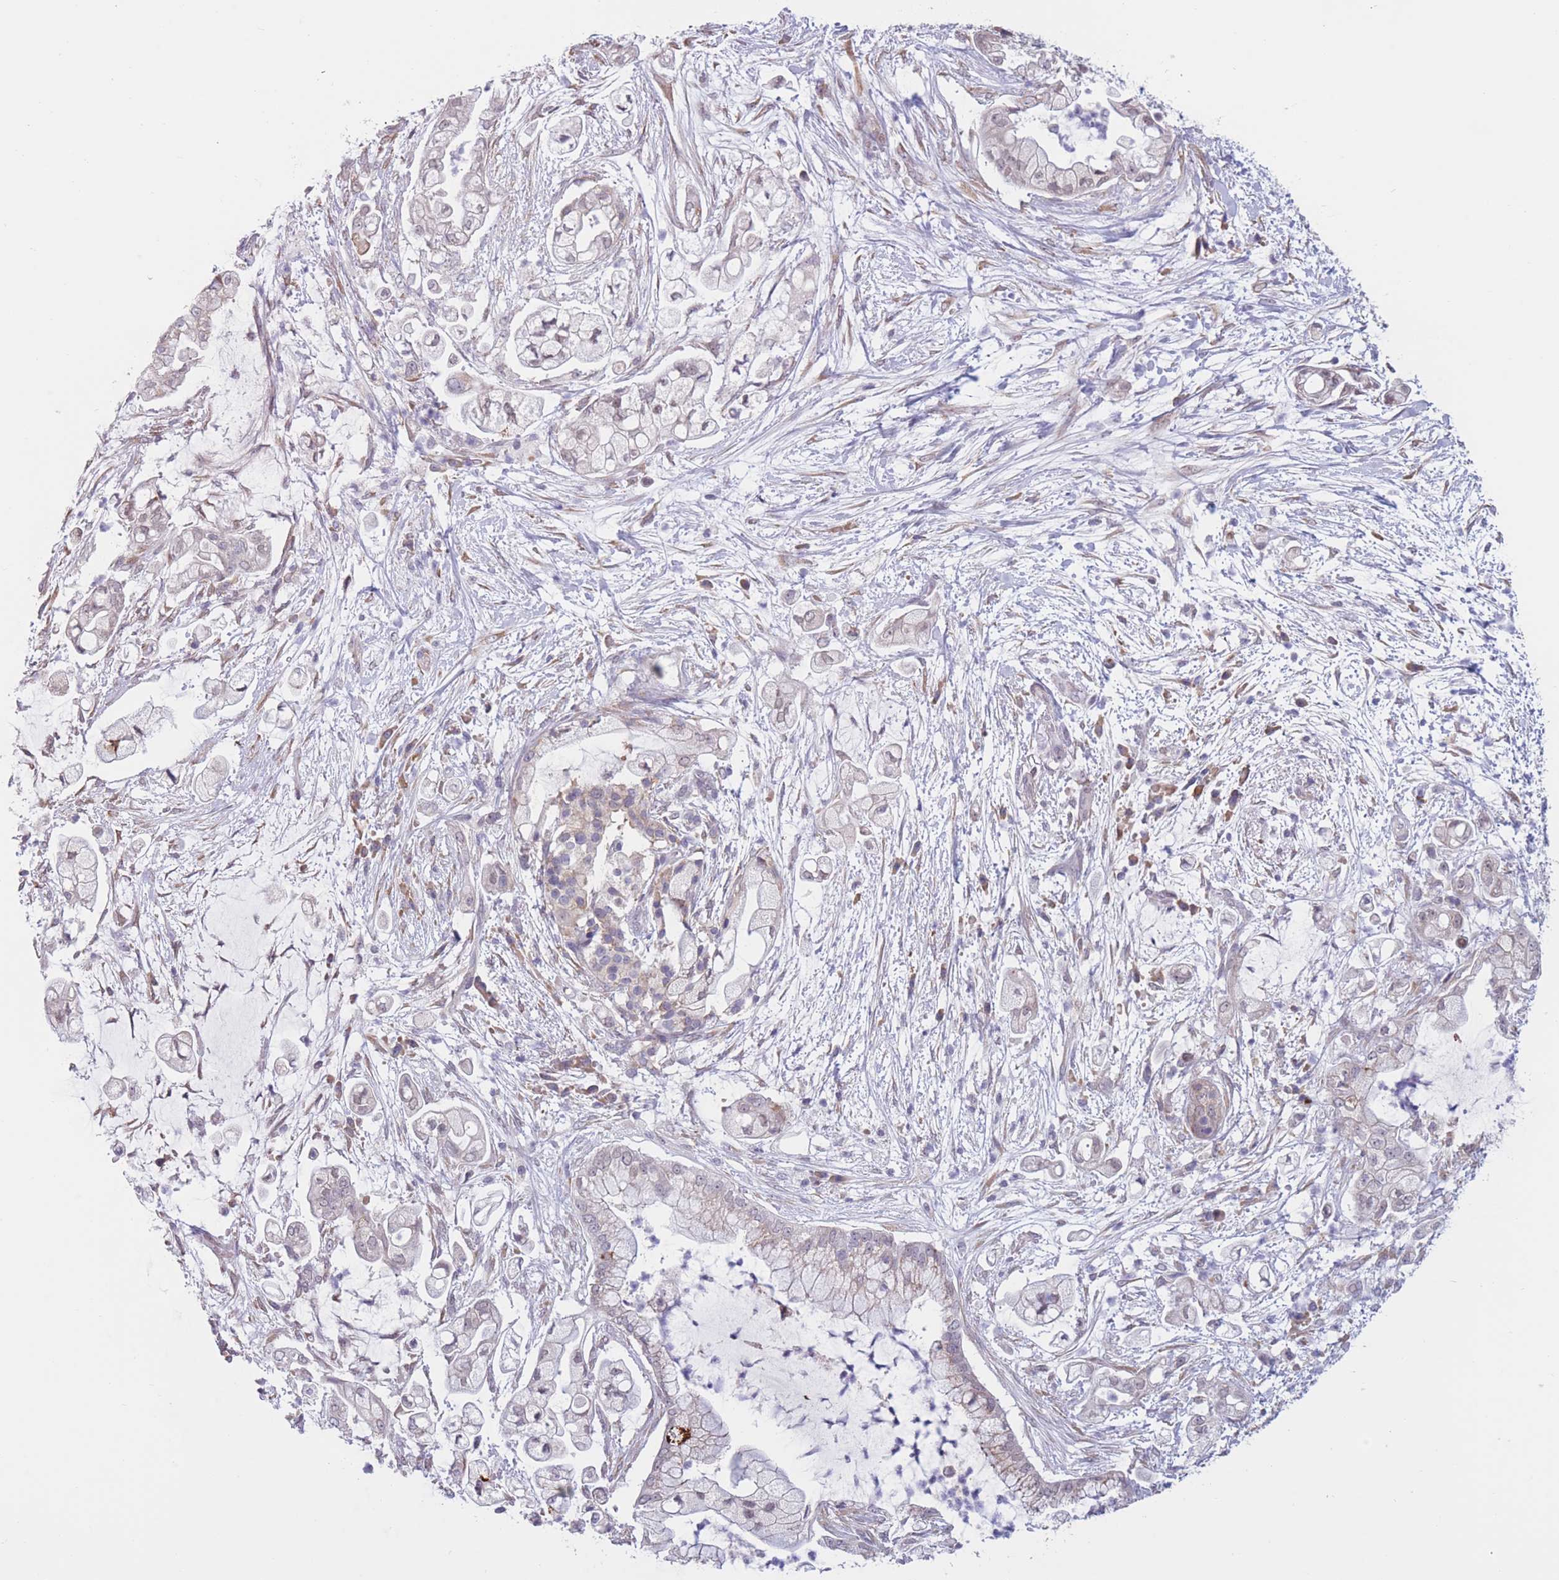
{"staining": {"intensity": "negative", "quantity": "none", "location": "none"}, "tissue": "pancreatic cancer", "cell_type": "Tumor cells", "image_type": "cancer", "snomed": [{"axis": "morphology", "description": "Adenocarcinoma, NOS"}, {"axis": "topography", "description": "Pancreas"}], "caption": "Immunohistochemical staining of adenocarcinoma (pancreatic) displays no significant staining in tumor cells.", "gene": "COL27A1", "patient": {"sex": "female", "age": 69}}